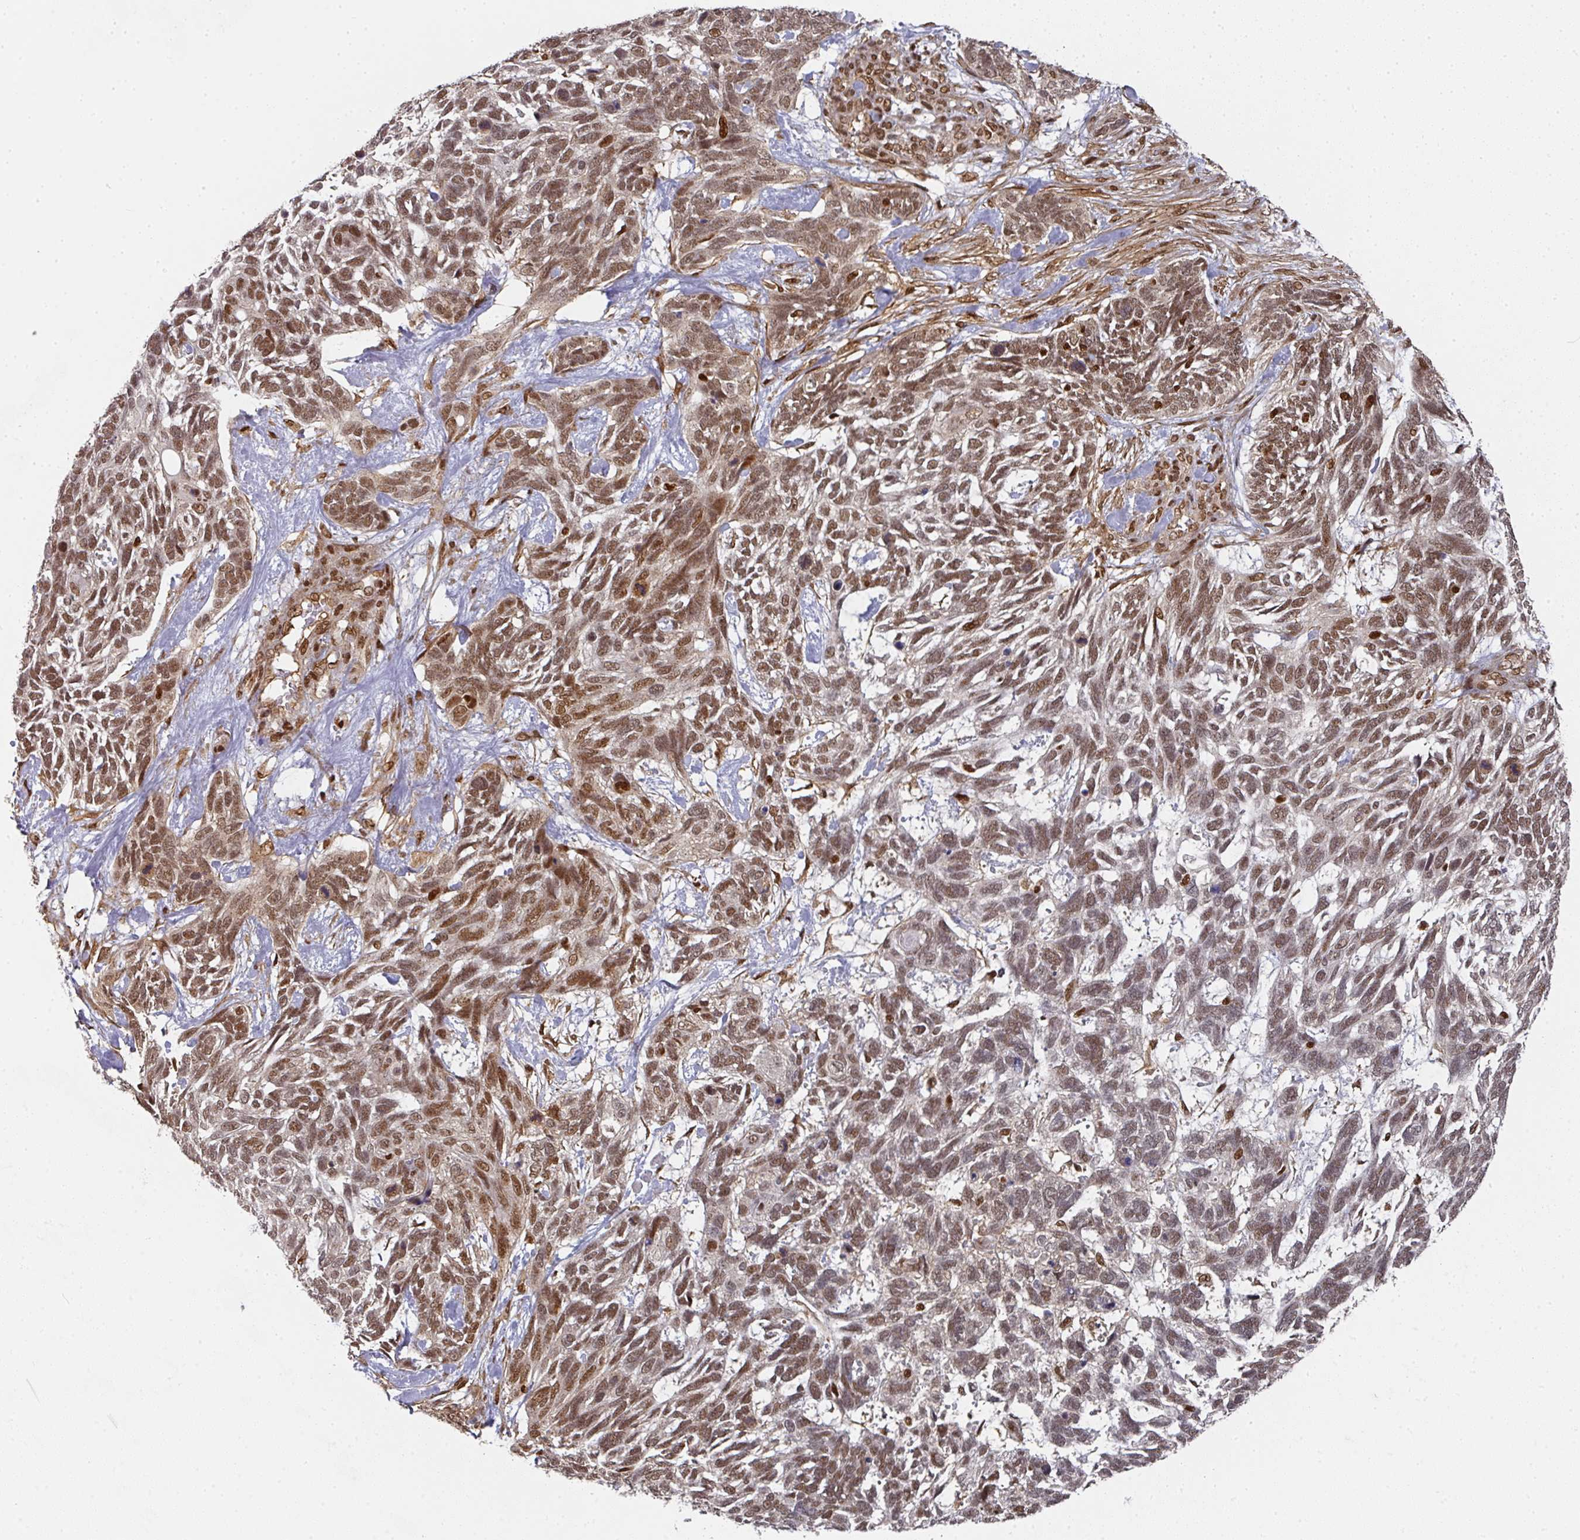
{"staining": {"intensity": "moderate", "quantity": ">75%", "location": "nuclear"}, "tissue": "skin cancer", "cell_type": "Tumor cells", "image_type": "cancer", "snomed": [{"axis": "morphology", "description": "Basal cell carcinoma"}, {"axis": "topography", "description": "Skin"}], "caption": "Protein staining shows moderate nuclear positivity in approximately >75% of tumor cells in skin cancer. Ihc stains the protein of interest in brown and the nuclei are stained blue.", "gene": "DIDO1", "patient": {"sex": "male", "age": 88}}